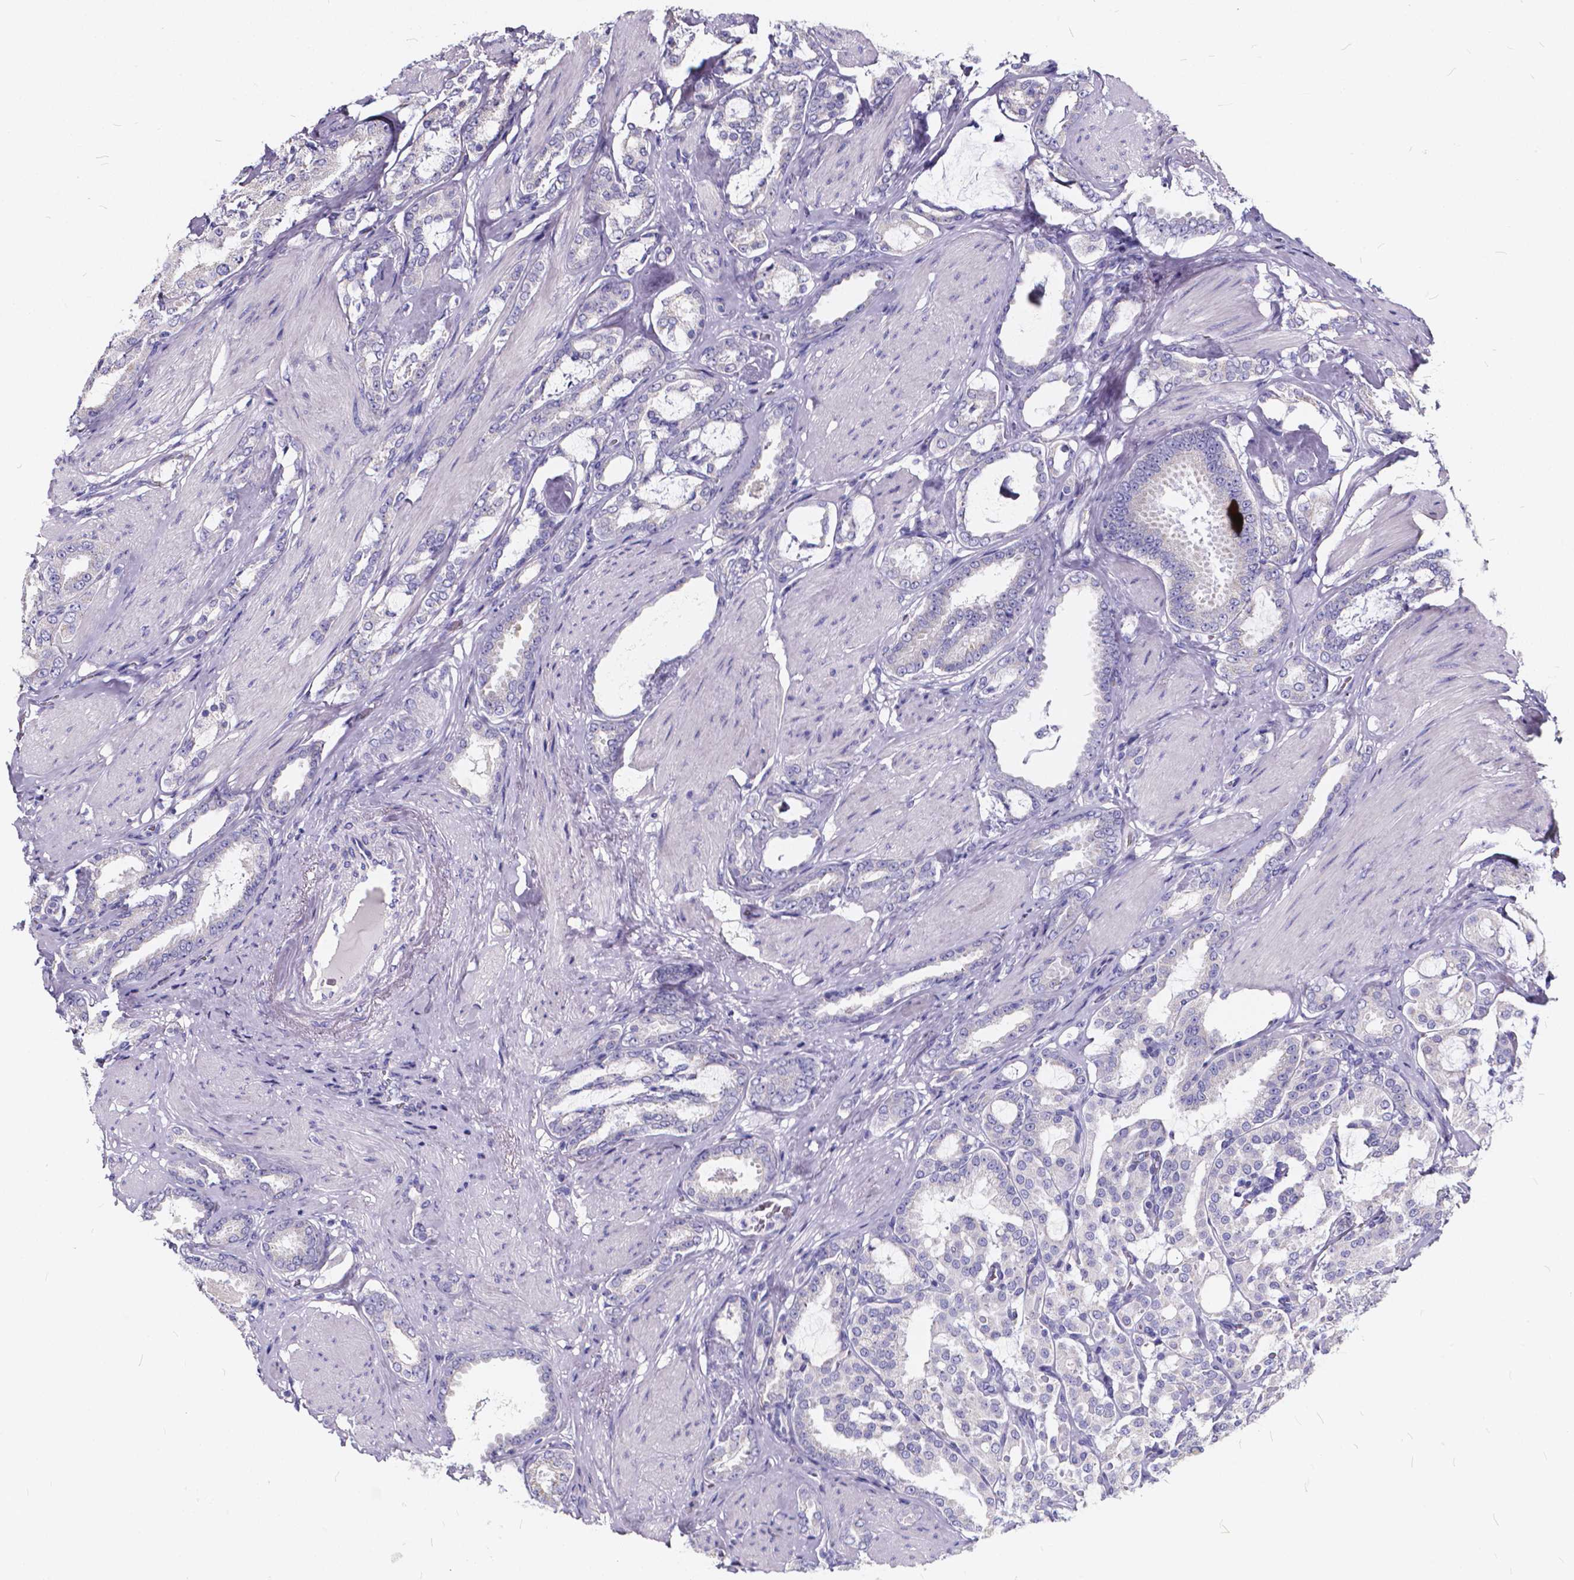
{"staining": {"intensity": "negative", "quantity": "none", "location": "none"}, "tissue": "prostate cancer", "cell_type": "Tumor cells", "image_type": "cancer", "snomed": [{"axis": "morphology", "description": "Adenocarcinoma, High grade"}, {"axis": "topography", "description": "Prostate"}], "caption": "An image of prostate high-grade adenocarcinoma stained for a protein displays no brown staining in tumor cells.", "gene": "SPEF2", "patient": {"sex": "male", "age": 63}}